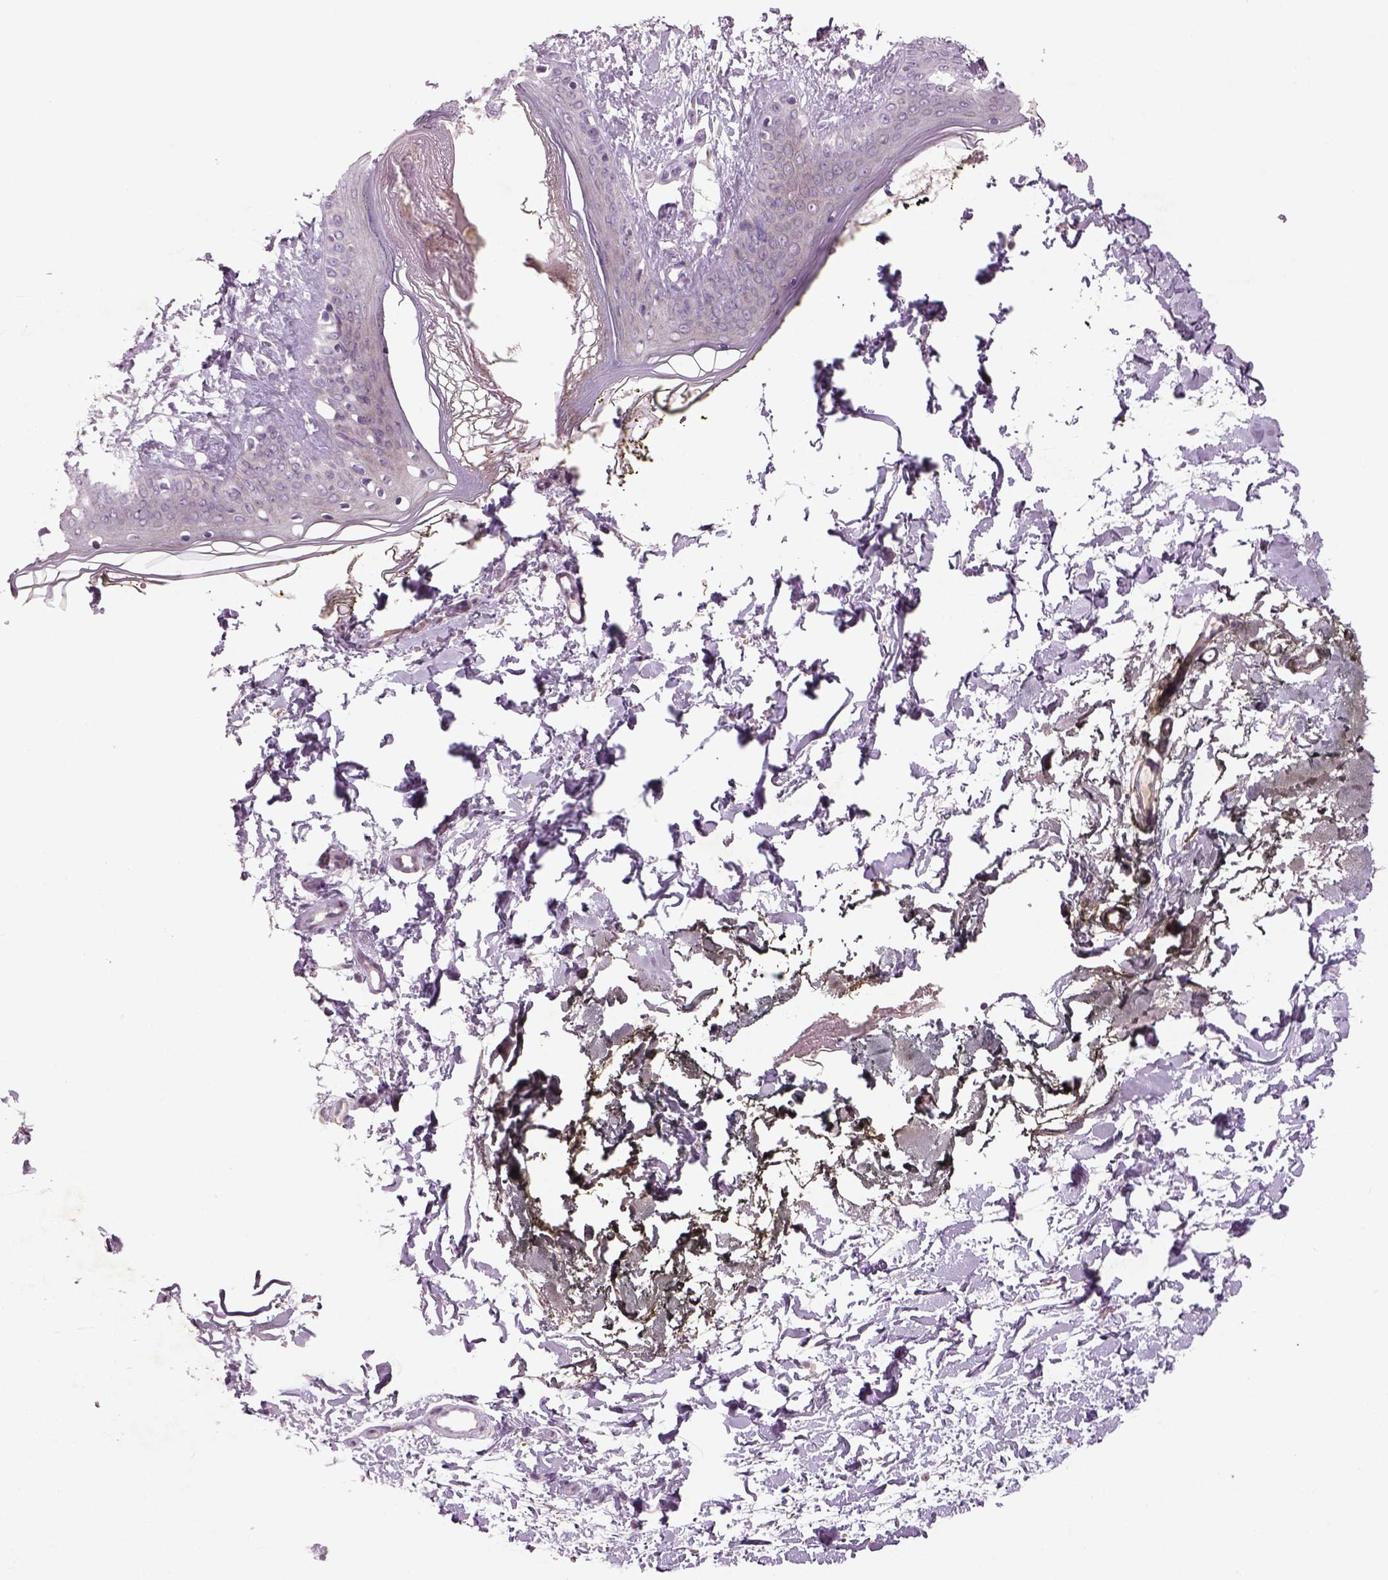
{"staining": {"intensity": "negative", "quantity": "none", "location": "none"}, "tissue": "skin", "cell_type": "Fibroblasts", "image_type": "normal", "snomed": [{"axis": "morphology", "description": "Normal tissue, NOS"}, {"axis": "topography", "description": "Skin"}], "caption": "Fibroblasts show no significant protein positivity in unremarkable skin.", "gene": "PENK", "patient": {"sex": "female", "age": 34}}